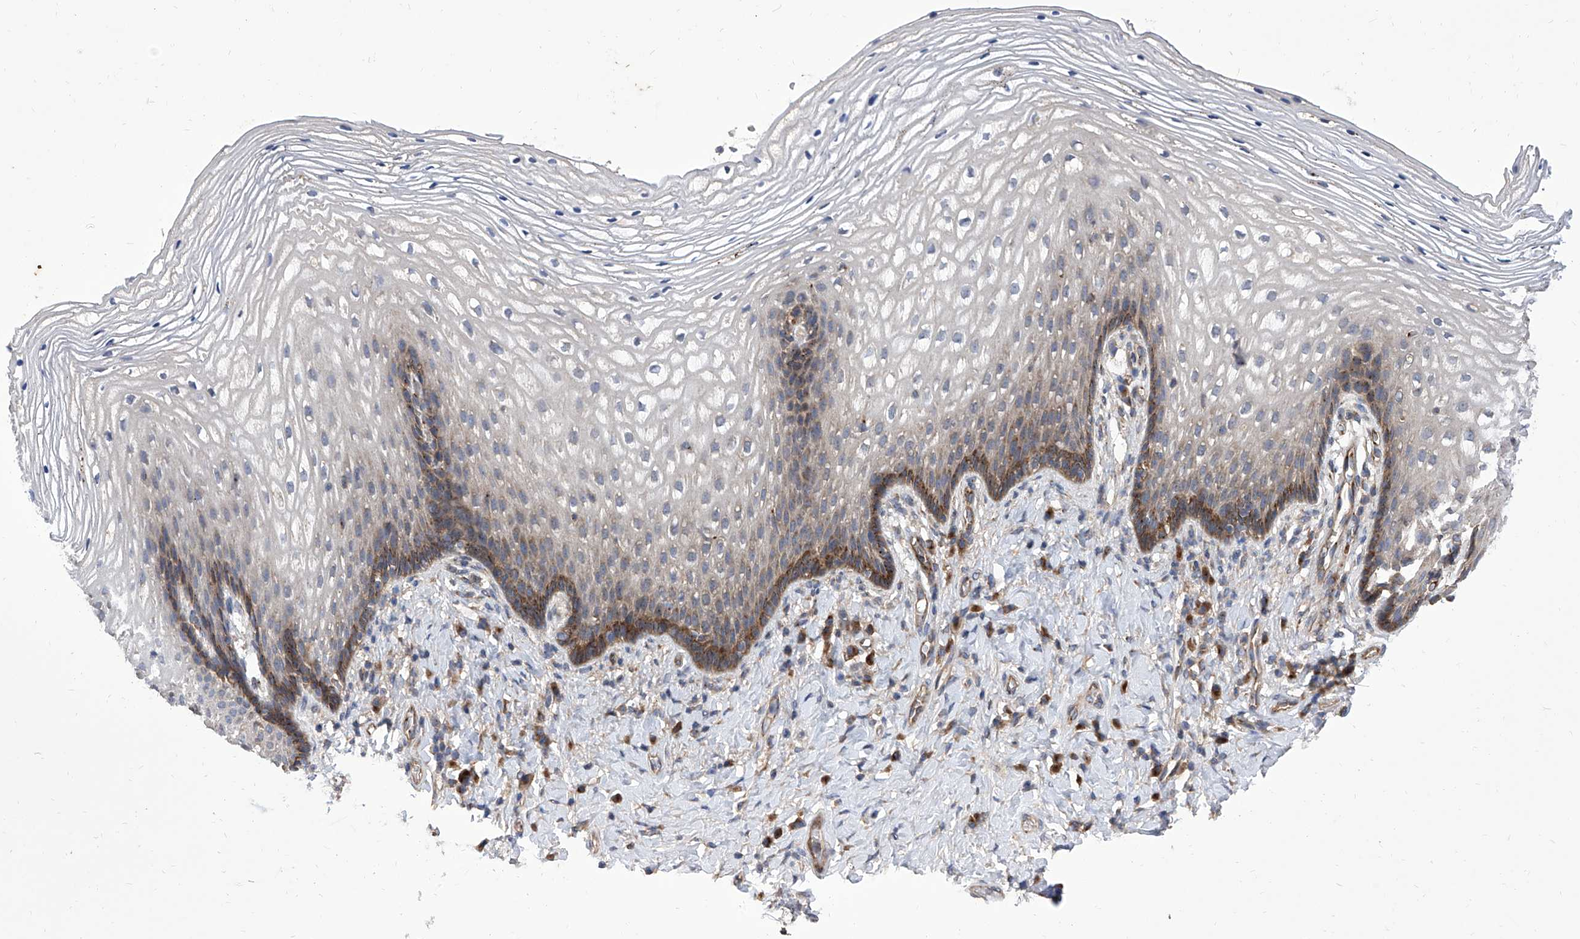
{"staining": {"intensity": "moderate", "quantity": "<25%", "location": "cytoplasmic/membranous"}, "tissue": "vagina", "cell_type": "Squamous epithelial cells", "image_type": "normal", "snomed": [{"axis": "morphology", "description": "Normal tissue, NOS"}, {"axis": "topography", "description": "Vagina"}], "caption": "DAB (3,3'-diaminobenzidine) immunohistochemical staining of normal vagina demonstrates moderate cytoplasmic/membranous protein positivity in approximately <25% of squamous epithelial cells.", "gene": "TJAP1", "patient": {"sex": "female", "age": 60}}